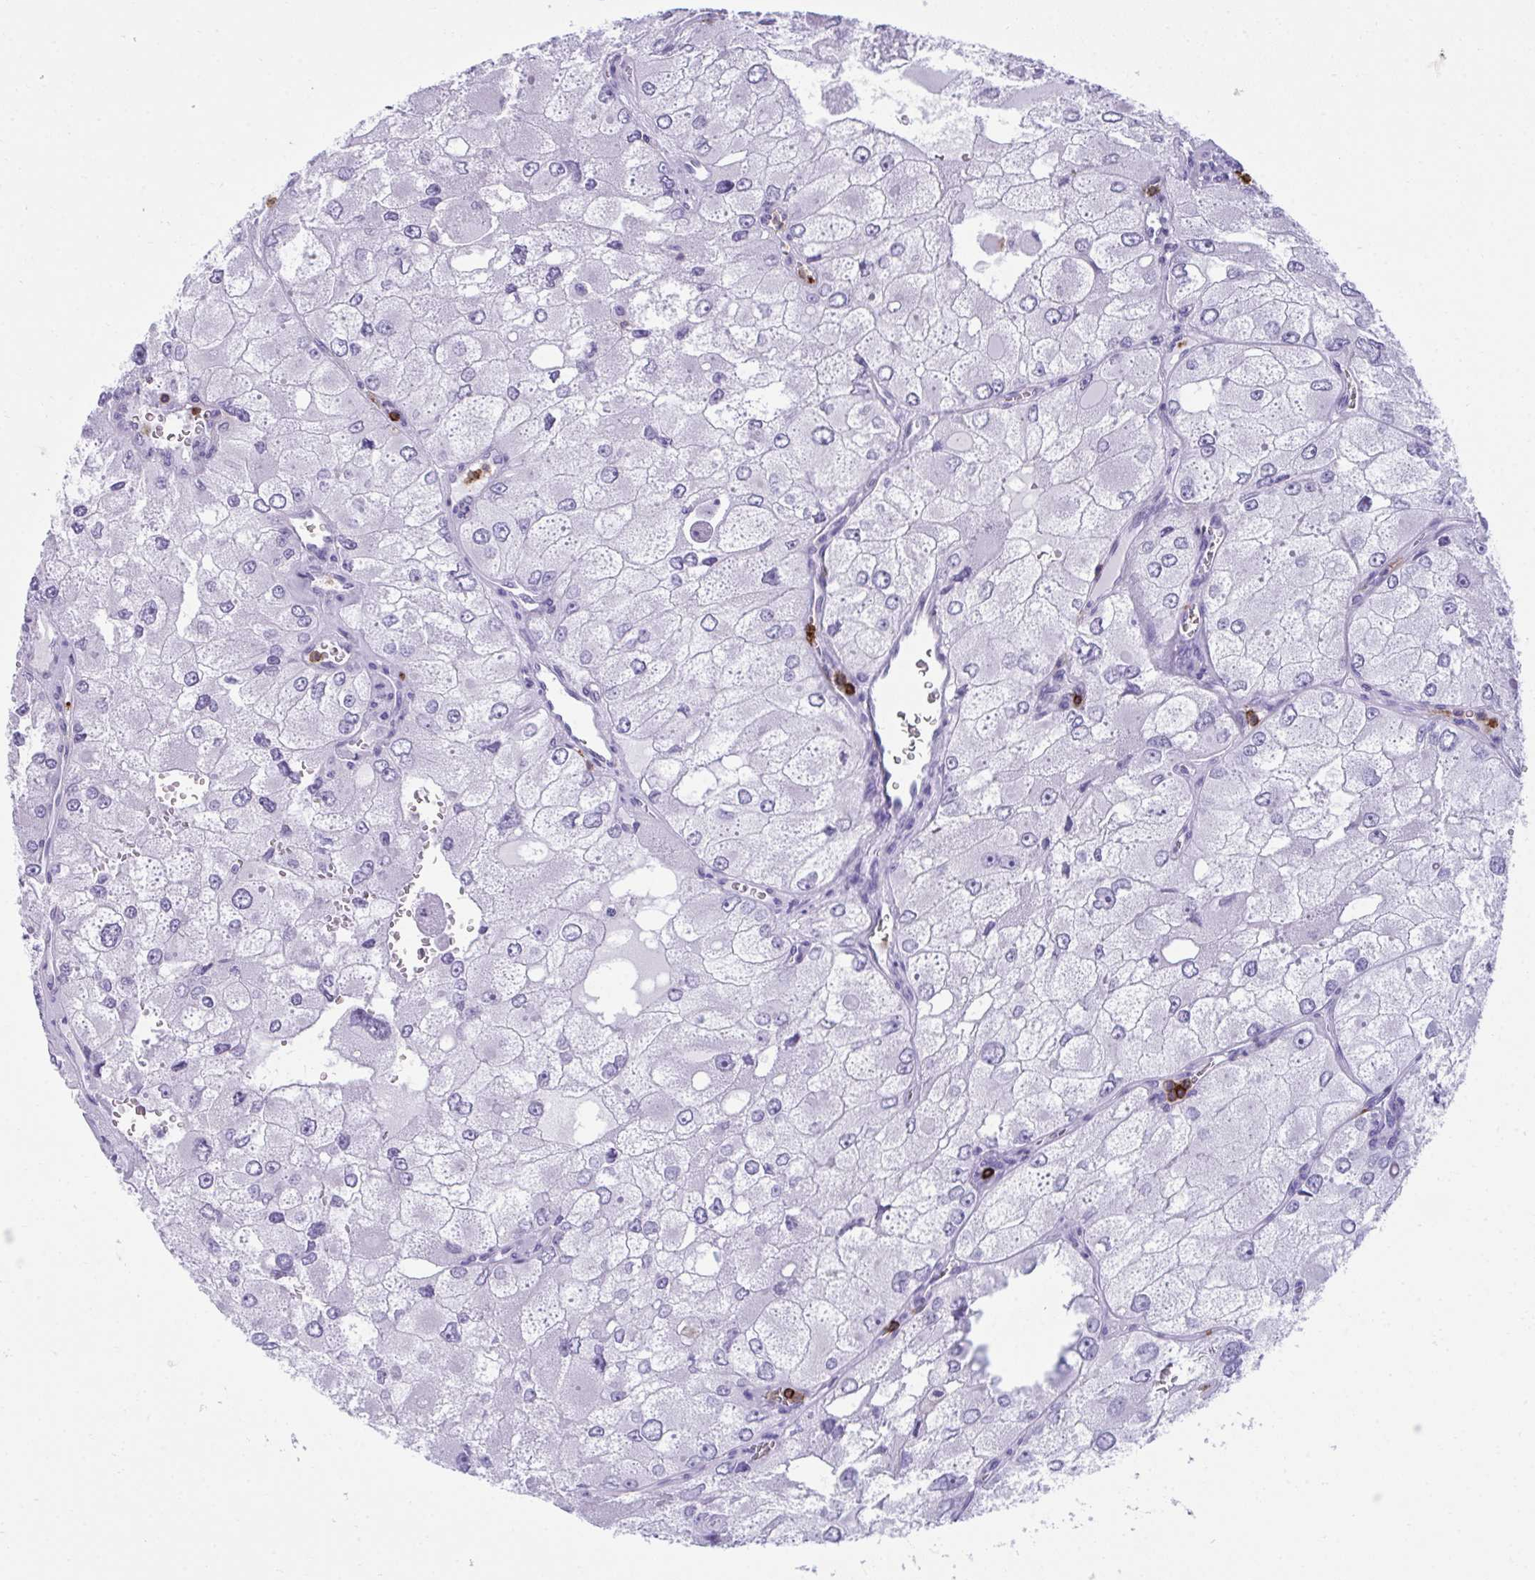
{"staining": {"intensity": "negative", "quantity": "none", "location": "none"}, "tissue": "renal cancer", "cell_type": "Tumor cells", "image_type": "cancer", "snomed": [{"axis": "morphology", "description": "Adenocarcinoma, NOS"}, {"axis": "topography", "description": "Kidney"}], "caption": "Immunohistochemistry (IHC) photomicrograph of renal adenocarcinoma stained for a protein (brown), which shows no staining in tumor cells.", "gene": "SPN", "patient": {"sex": "female", "age": 70}}